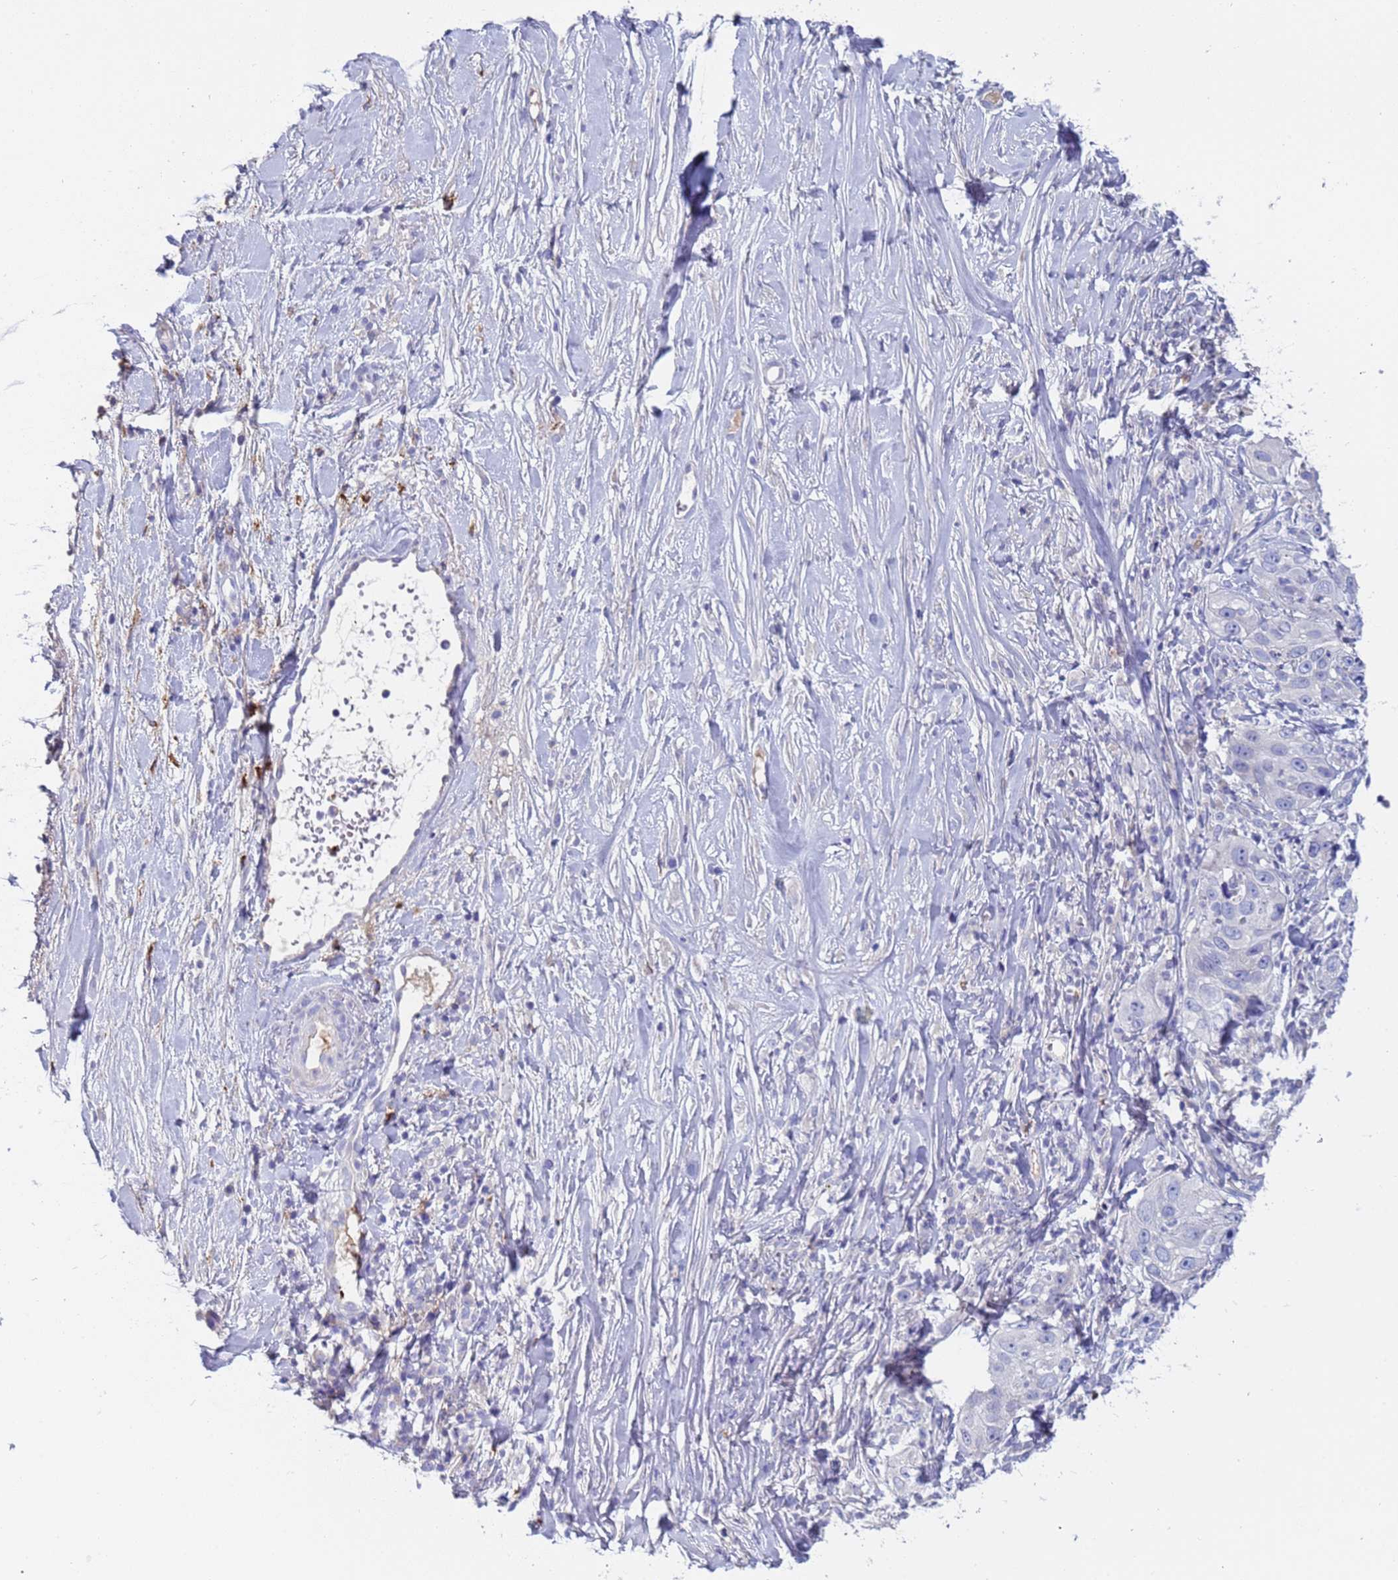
{"staining": {"intensity": "negative", "quantity": "none", "location": "none"}, "tissue": "skin cancer", "cell_type": "Tumor cells", "image_type": "cancer", "snomed": [{"axis": "morphology", "description": "Squamous cell carcinoma, NOS"}, {"axis": "topography", "description": "Skin"}], "caption": "An immunohistochemistry histopathology image of skin cancer (squamous cell carcinoma) is shown. There is no staining in tumor cells of skin cancer (squamous cell carcinoma).", "gene": "C4orf46", "patient": {"sex": "female", "age": 44}}